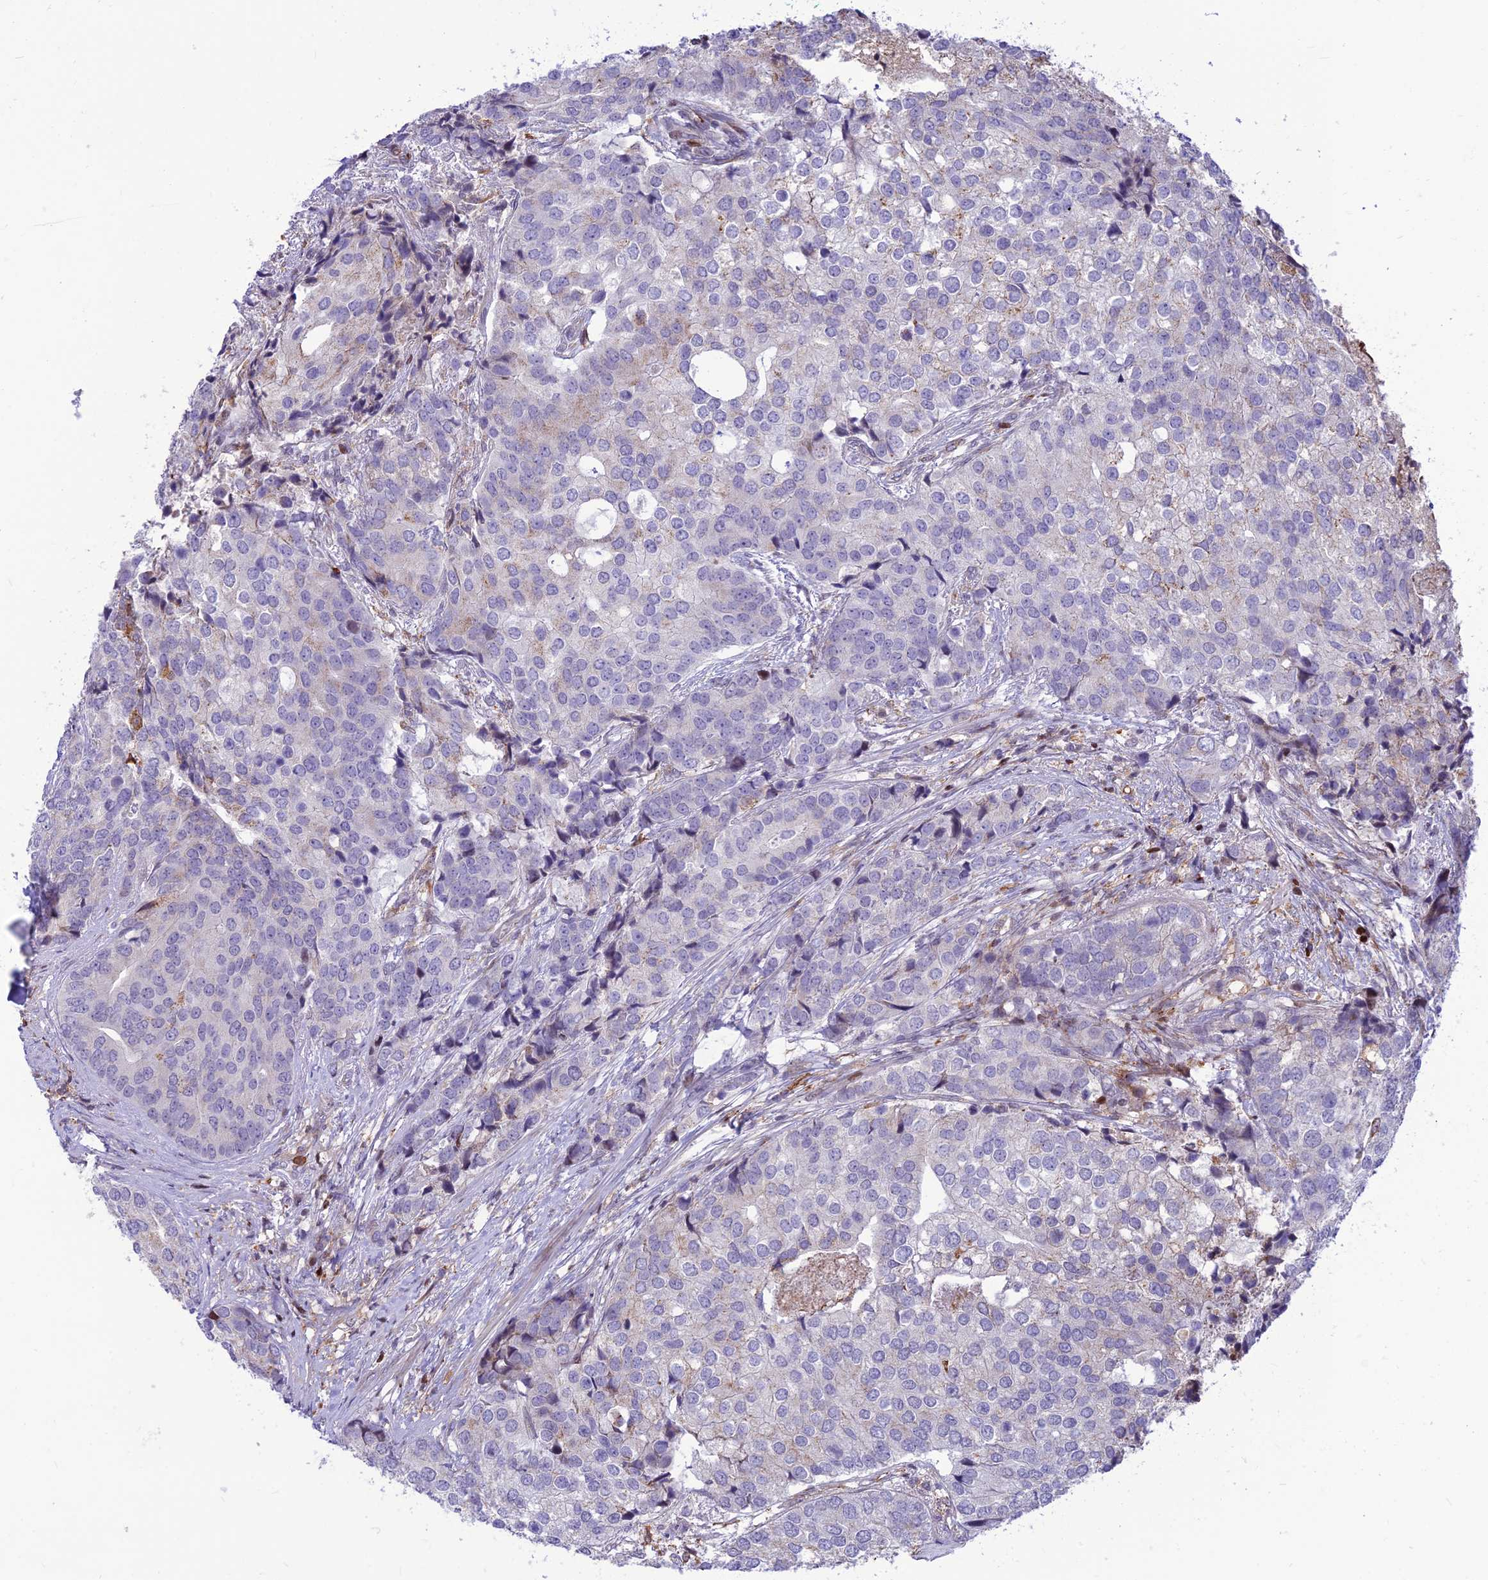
{"staining": {"intensity": "negative", "quantity": "none", "location": "none"}, "tissue": "prostate cancer", "cell_type": "Tumor cells", "image_type": "cancer", "snomed": [{"axis": "morphology", "description": "Adenocarcinoma, High grade"}, {"axis": "topography", "description": "Prostate"}], "caption": "DAB (3,3'-diaminobenzidine) immunohistochemical staining of human prostate high-grade adenocarcinoma reveals no significant positivity in tumor cells.", "gene": "FAM186B", "patient": {"sex": "male", "age": 62}}